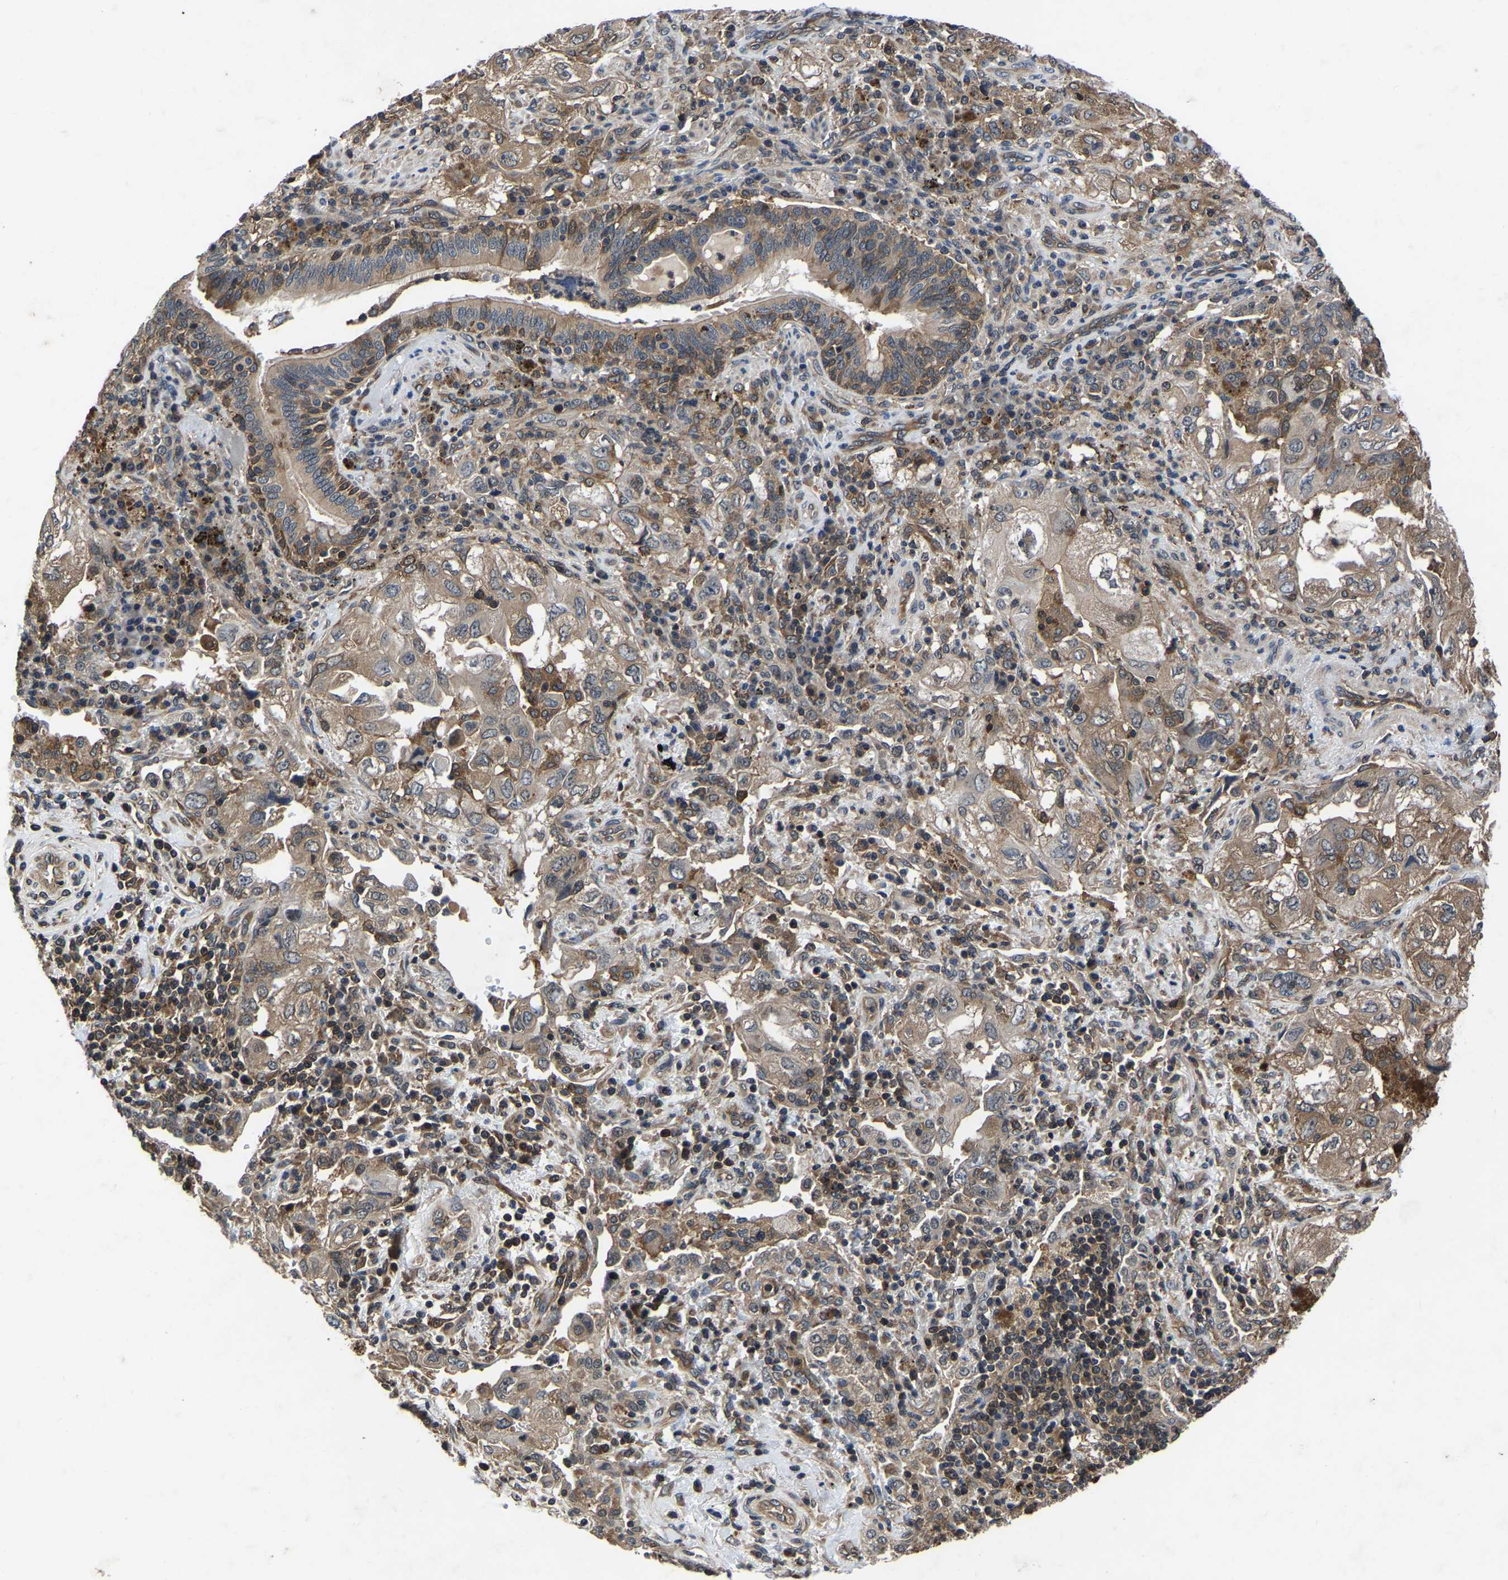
{"staining": {"intensity": "moderate", "quantity": ">75%", "location": "cytoplasmic/membranous"}, "tissue": "lung cancer", "cell_type": "Tumor cells", "image_type": "cancer", "snomed": [{"axis": "morphology", "description": "Adenocarcinoma, NOS"}, {"axis": "topography", "description": "Lung"}], "caption": "Adenocarcinoma (lung) stained with immunohistochemistry displays moderate cytoplasmic/membranous positivity in approximately >75% of tumor cells. The staining is performed using DAB brown chromogen to label protein expression. The nuclei are counter-stained blue using hematoxylin.", "gene": "FGD5", "patient": {"sex": "male", "age": 64}}